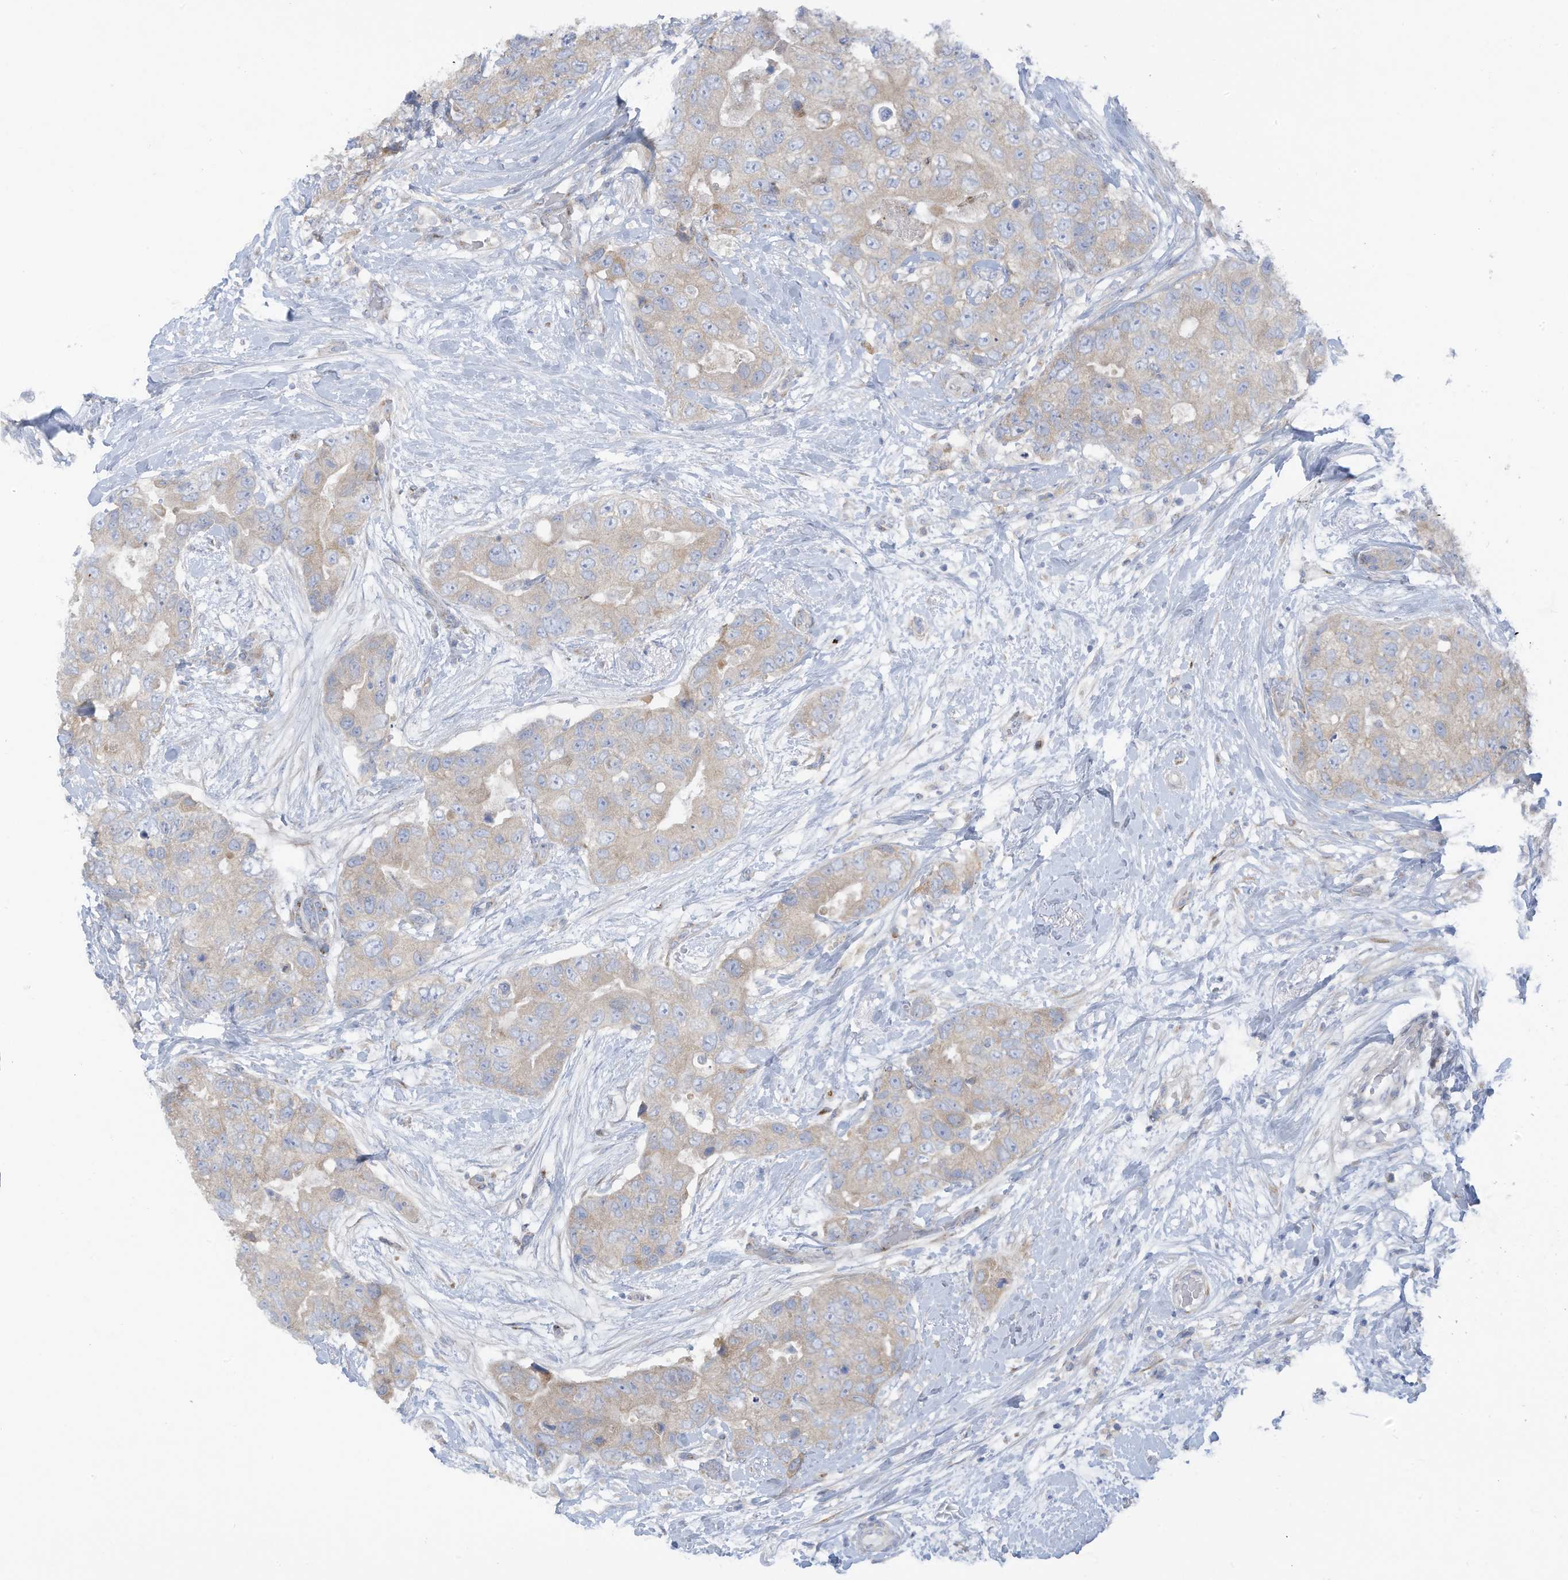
{"staining": {"intensity": "weak", "quantity": "<25%", "location": "cytoplasmic/membranous"}, "tissue": "breast cancer", "cell_type": "Tumor cells", "image_type": "cancer", "snomed": [{"axis": "morphology", "description": "Duct carcinoma"}, {"axis": "topography", "description": "Breast"}], "caption": "Immunohistochemistry (IHC) of human breast cancer shows no staining in tumor cells.", "gene": "TRMT2B", "patient": {"sex": "female", "age": 62}}